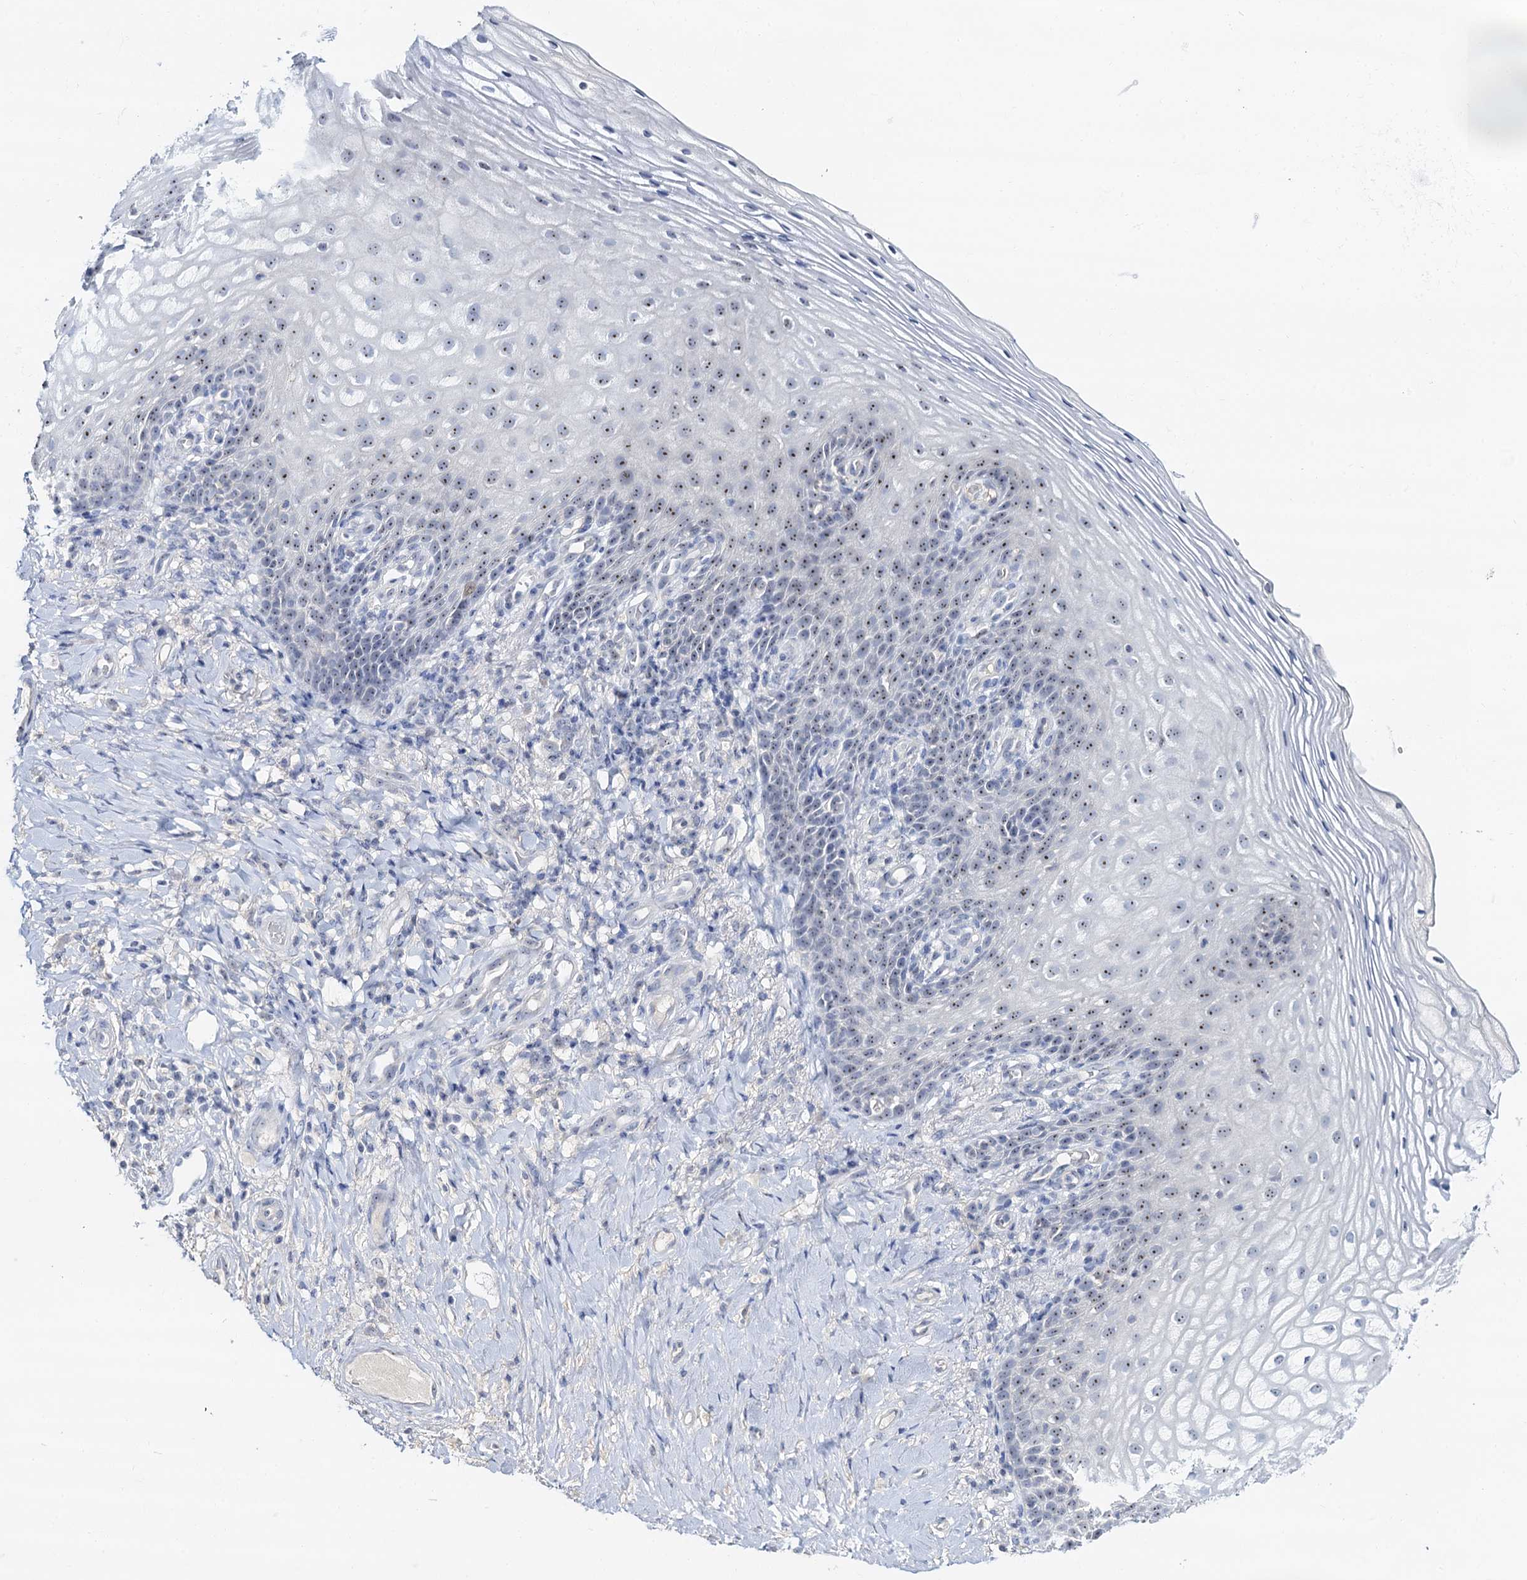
{"staining": {"intensity": "weak", "quantity": "25%-75%", "location": "nuclear"}, "tissue": "vagina", "cell_type": "Squamous epithelial cells", "image_type": "normal", "snomed": [{"axis": "morphology", "description": "Normal tissue, NOS"}, {"axis": "topography", "description": "Vagina"}], "caption": "The micrograph shows immunohistochemical staining of unremarkable vagina. There is weak nuclear staining is identified in approximately 25%-75% of squamous epithelial cells. (IHC, brightfield microscopy, high magnification).", "gene": "NOP2", "patient": {"sex": "female", "age": 60}}